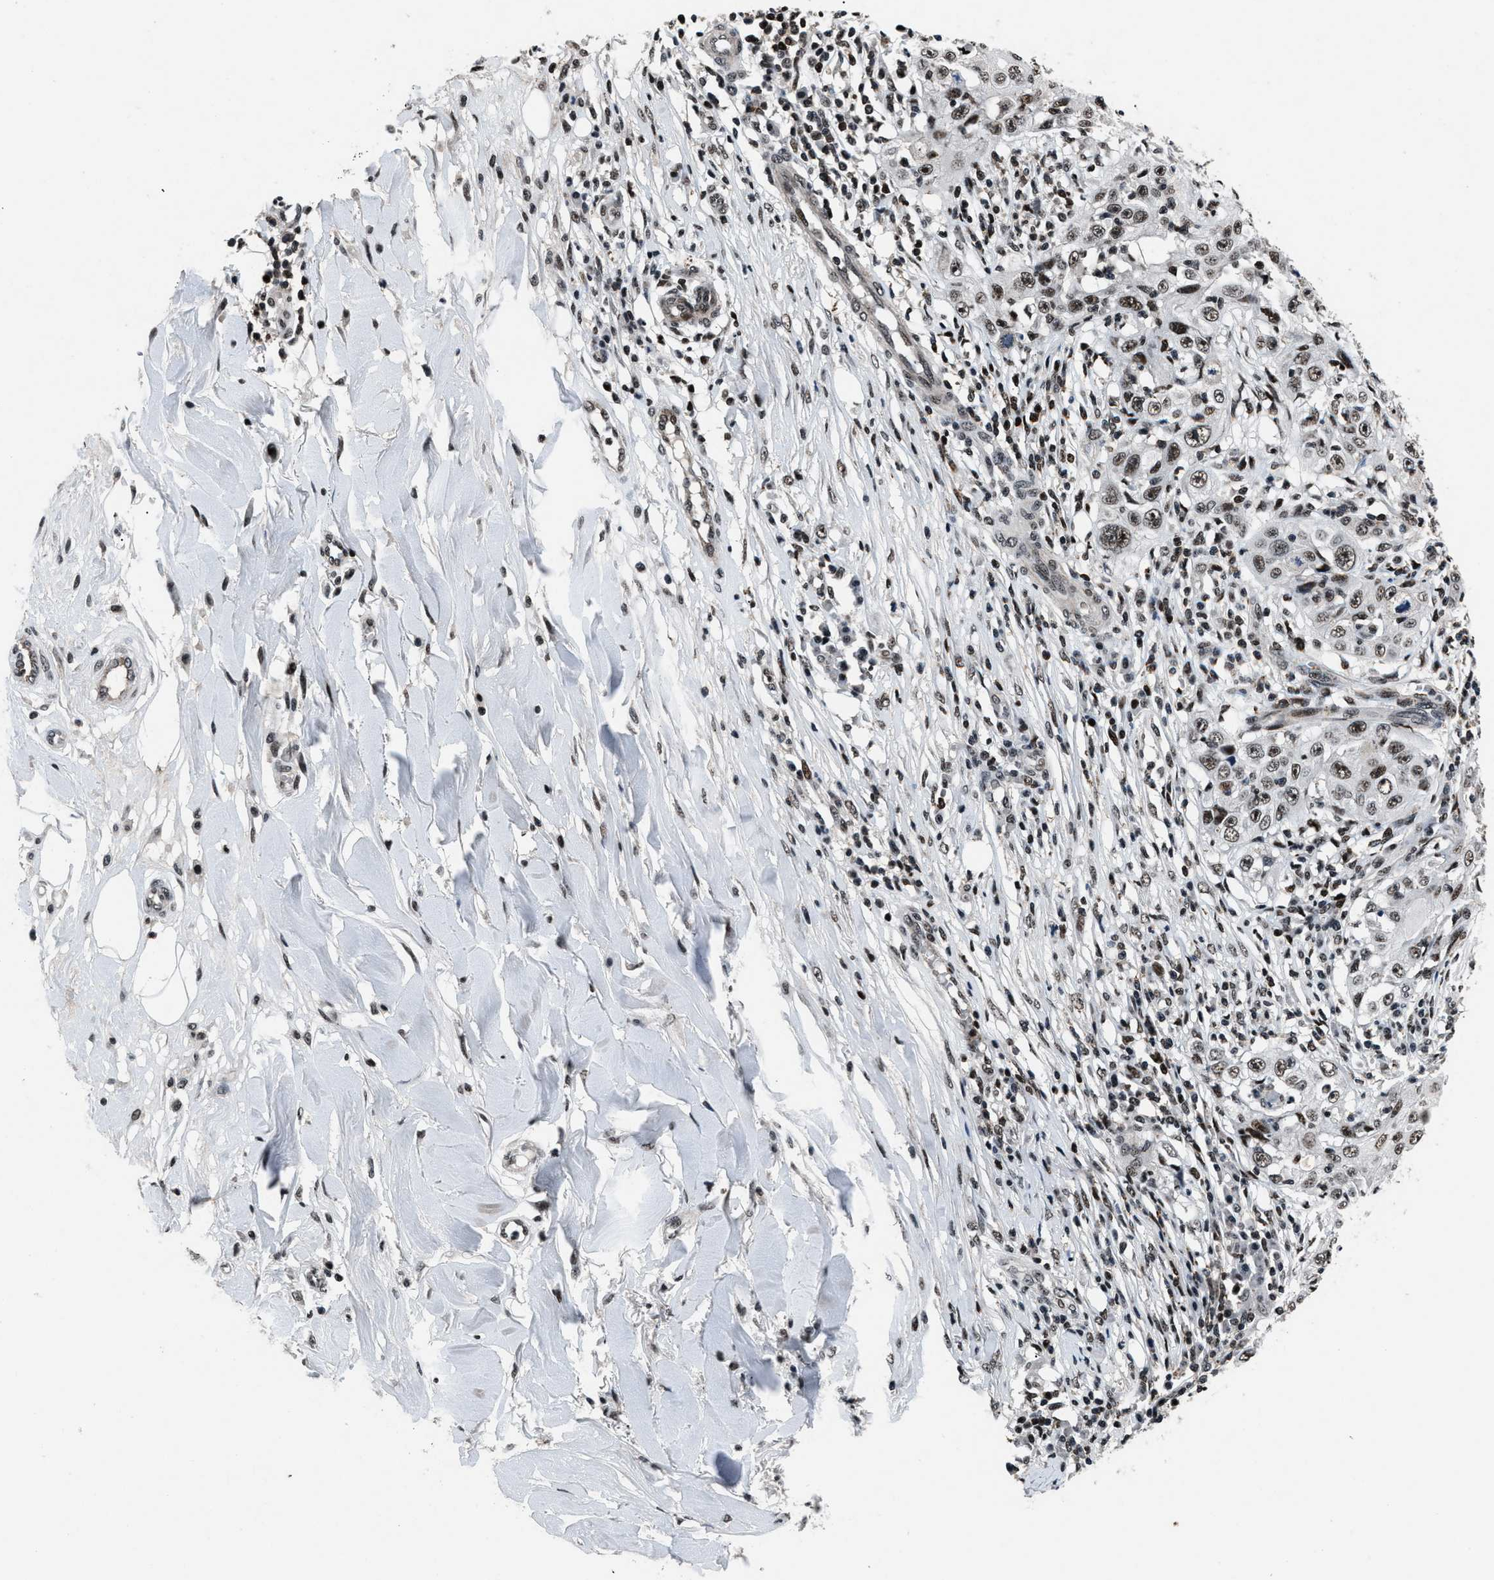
{"staining": {"intensity": "strong", "quantity": ">75%", "location": "nuclear"}, "tissue": "skin cancer", "cell_type": "Tumor cells", "image_type": "cancer", "snomed": [{"axis": "morphology", "description": "Squamous cell carcinoma, NOS"}, {"axis": "topography", "description": "Skin"}], "caption": "DAB immunohistochemical staining of squamous cell carcinoma (skin) reveals strong nuclear protein staining in approximately >75% of tumor cells.", "gene": "SMARCB1", "patient": {"sex": "male", "age": 86}}